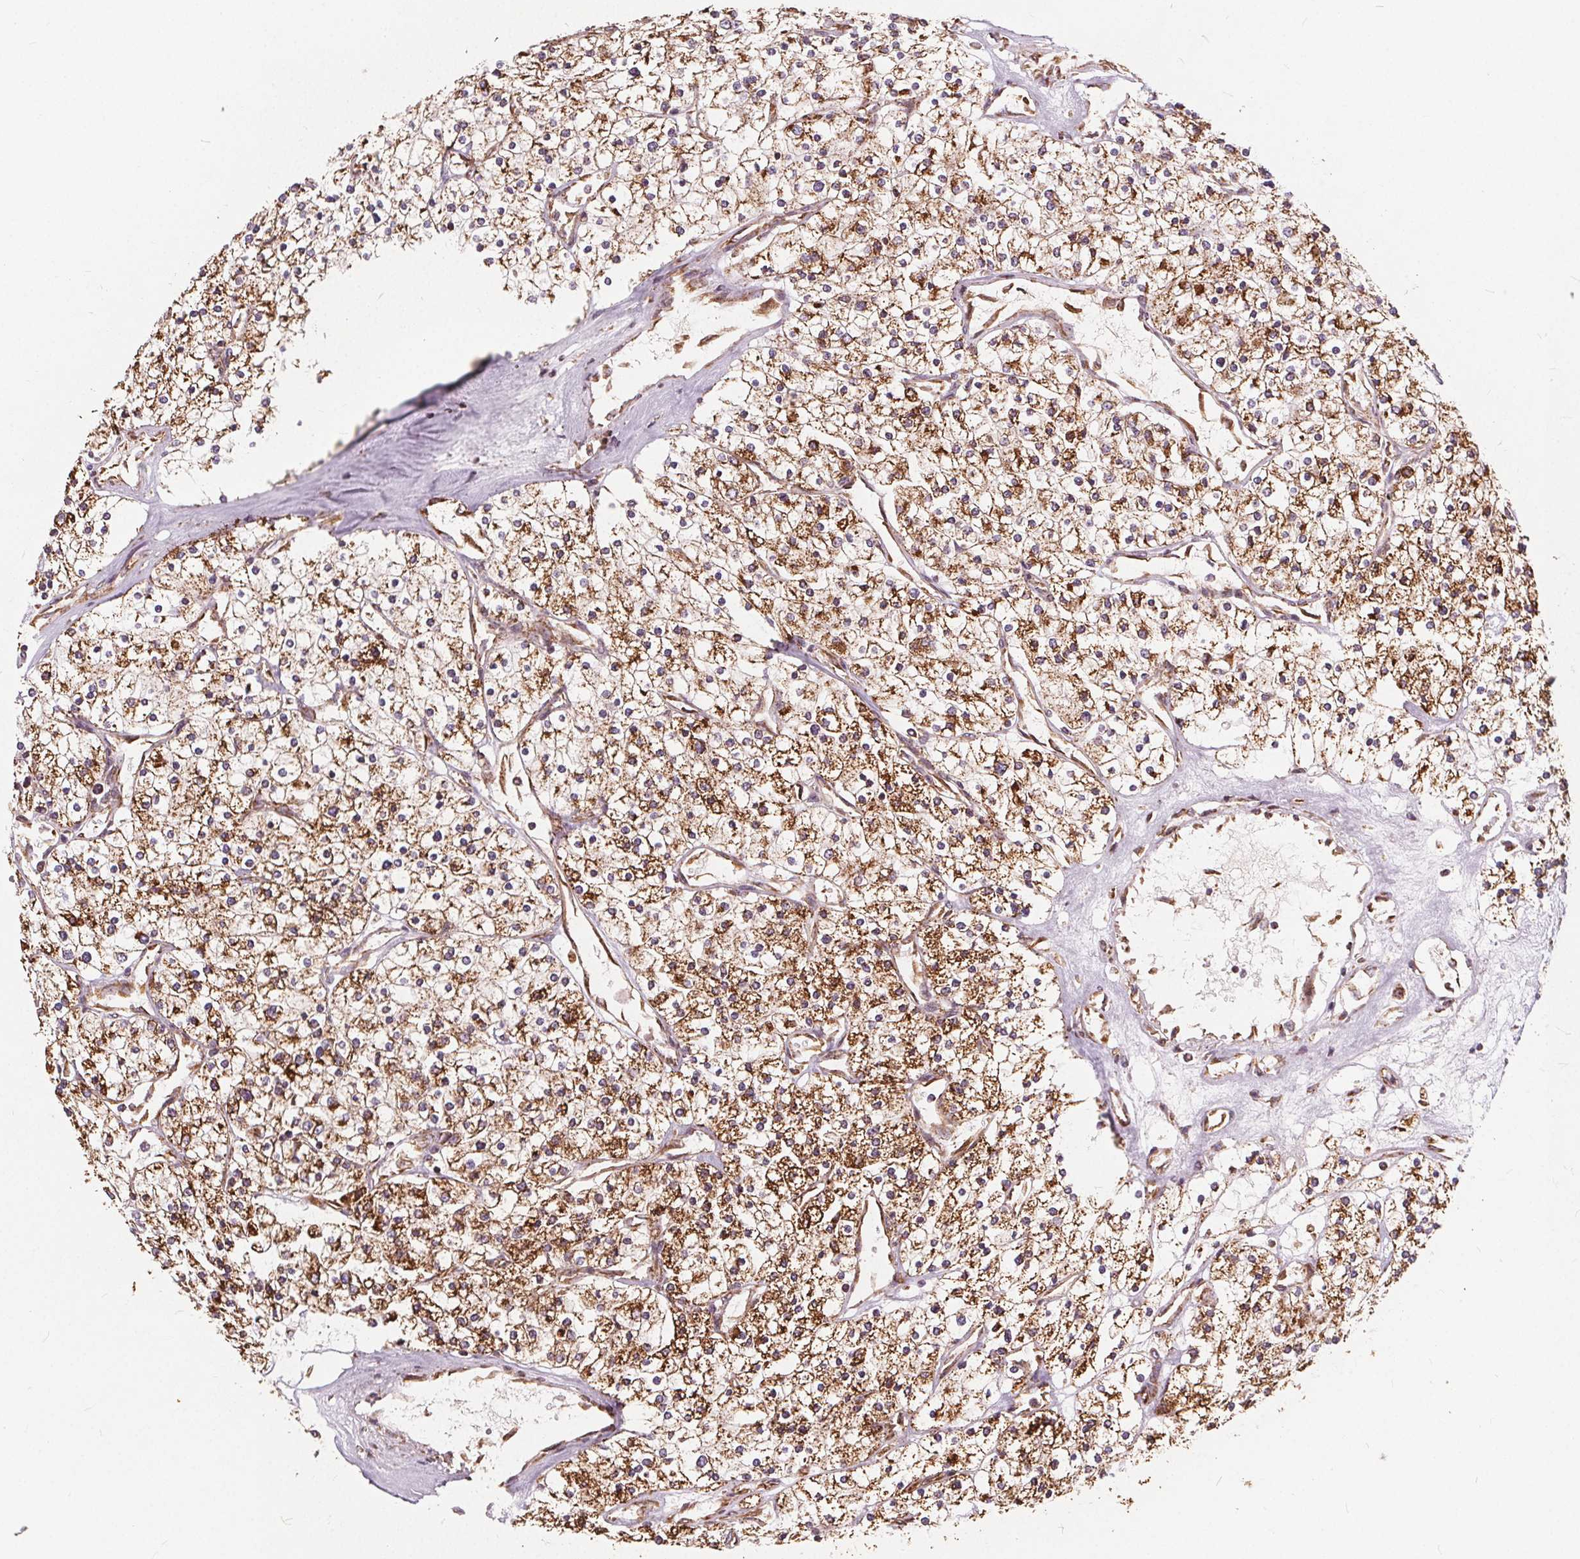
{"staining": {"intensity": "moderate", "quantity": ">75%", "location": "cytoplasmic/membranous"}, "tissue": "renal cancer", "cell_type": "Tumor cells", "image_type": "cancer", "snomed": [{"axis": "morphology", "description": "Adenocarcinoma, NOS"}, {"axis": "topography", "description": "Kidney"}], "caption": "High-magnification brightfield microscopy of renal cancer stained with DAB (3,3'-diaminobenzidine) (brown) and counterstained with hematoxylin (blue). tumor cells exhibit moderate cytoplasmic/membranous positivity is seen in about>75% of cells.", "gene": "PLSCR3", "patient": {"sex": "male", "age": 80}}